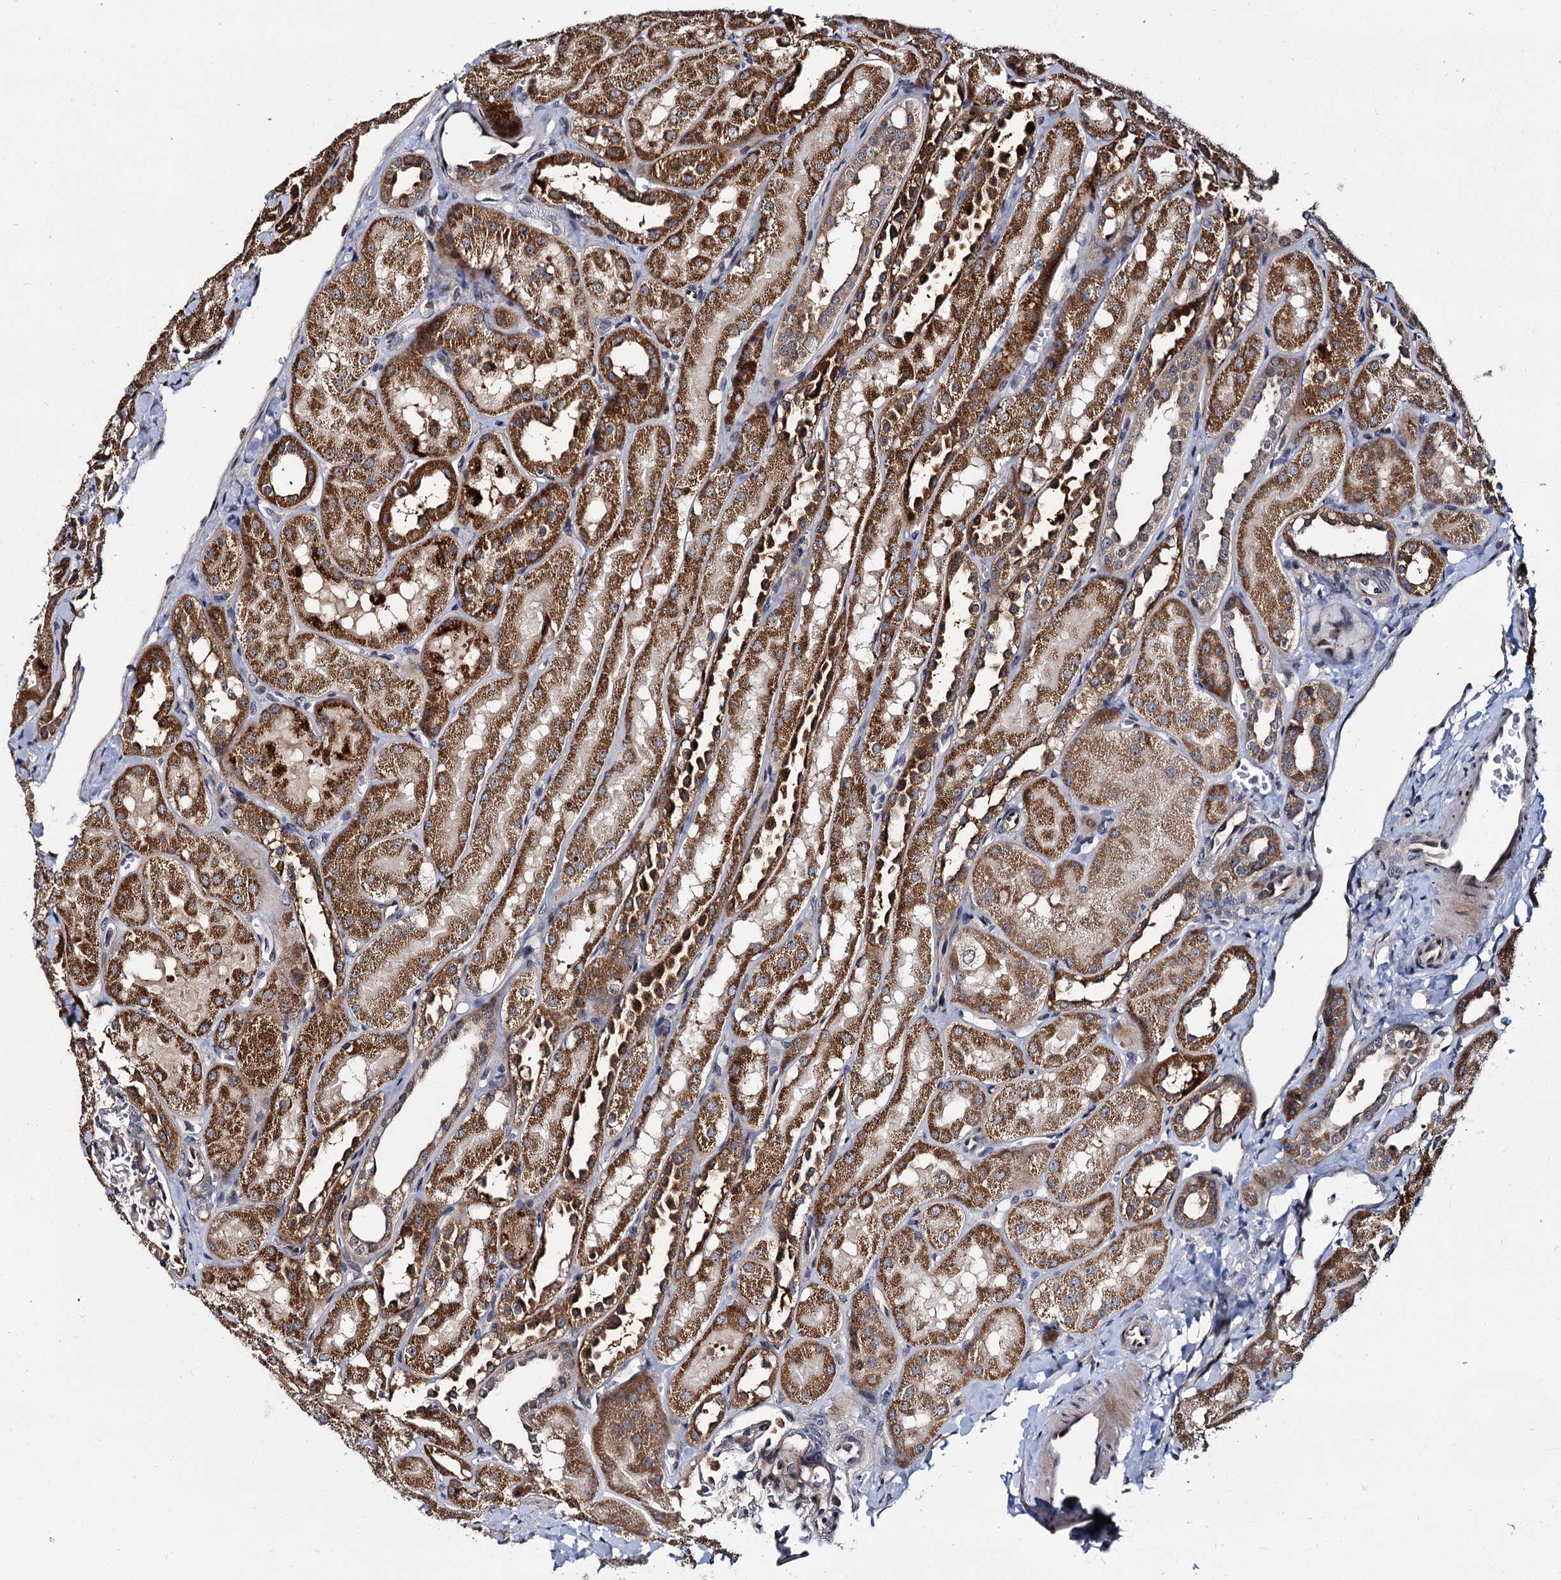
{"staining": {"intensity": "moderate", "quantity": "<25%", "location": "cytoplasmic/membranous"}, "tissue": "kidney", "cell_type": "Cells in glomeruli", "image_type": "normal", "snomed": [{"axis": "morphology", "description": "Normal tissue, NOS"}, {"axis": "topography", "description": "Kidney"}, {"axis": "topography", "description": "Urinary bladder"}], "caption": "DAB immunohistochemical staining of unremarkable human kidney shows moderate cytoplasmic/membranous protein staining in about <25% of cells in glomeruli.", "gene": "WWC3", "patient": {"sex": "male", "age": 16}}